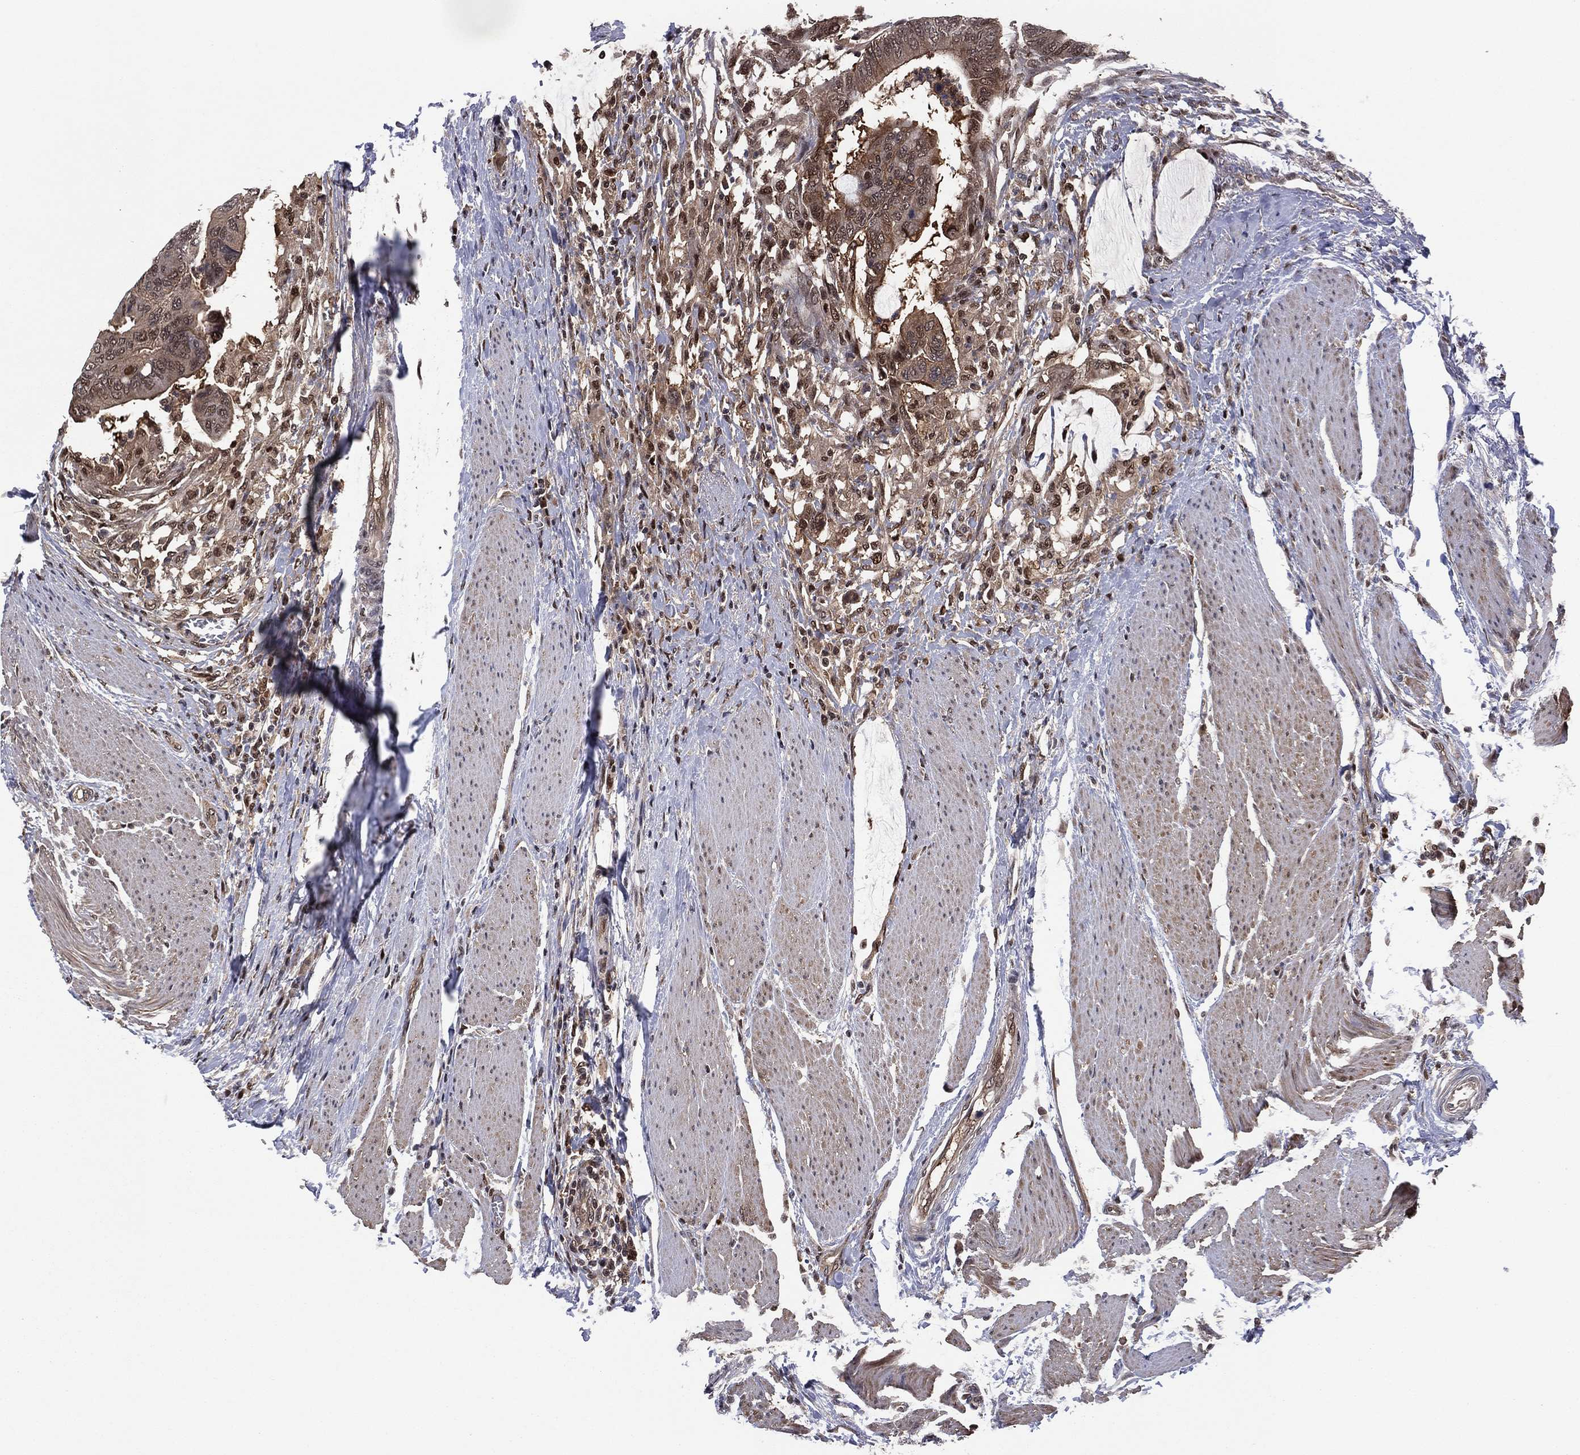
{"staining": {"intensity": "negative", "quantity": "none", "location": "none"}, "tissue": "colorectal cancer", "cell_type": "Tumor cells", "image_type": "cancer", "snomed": [{"axis": "morphology", "description": "Normal tissue, NOS"}, {"axis": "morphology", "description": "Adenocarcinoma, NOS"}, {"axis": "topography", "description": "Rectum"}, {"axis": "topography", "description": "Peripheral nerve tissue"}], "caption": "Colorectal cancer (adenocarcinoma) stained for a protein using IHC displays no staining tumor cells.", "gene": "ICOSLG", "patient": {"sex": "male", "age": 92}}